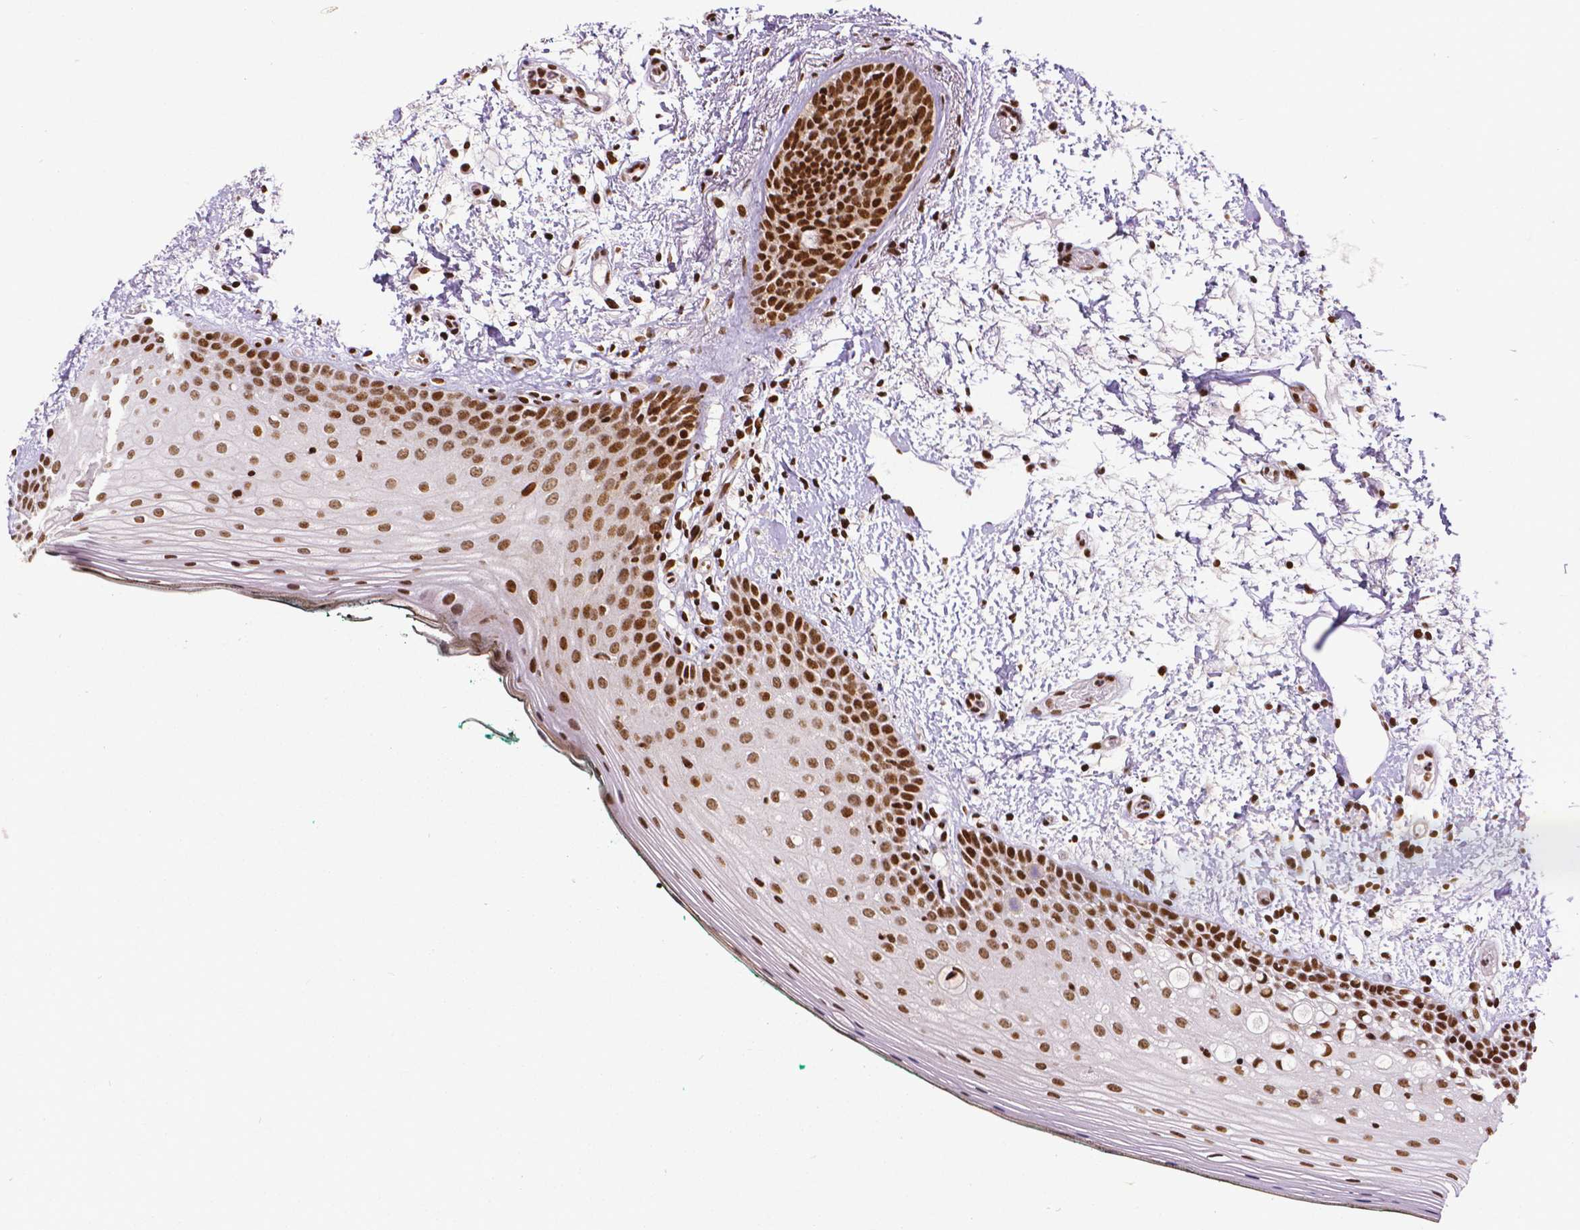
{"staining": {"intensity": "strong", "quantity": ">75%", "location": "nuclear"}, "tissue": "oral mucosa", "cell_type": "Squamous epithelial cells", "image_type": "normal", "snomed": [{"axis": "morphology", "description": "Normal tissue, NOS"}, {"axis": "topography", "description": "Oral tissue"}], "caption": "Strong nuclear positivity for a protein is identified in approximately >75% of squamous epithelial cells of unremarkable oral mucosa using IHC.", "gene": "CTCF", "patient": {"sex": "female", "age": 83}}